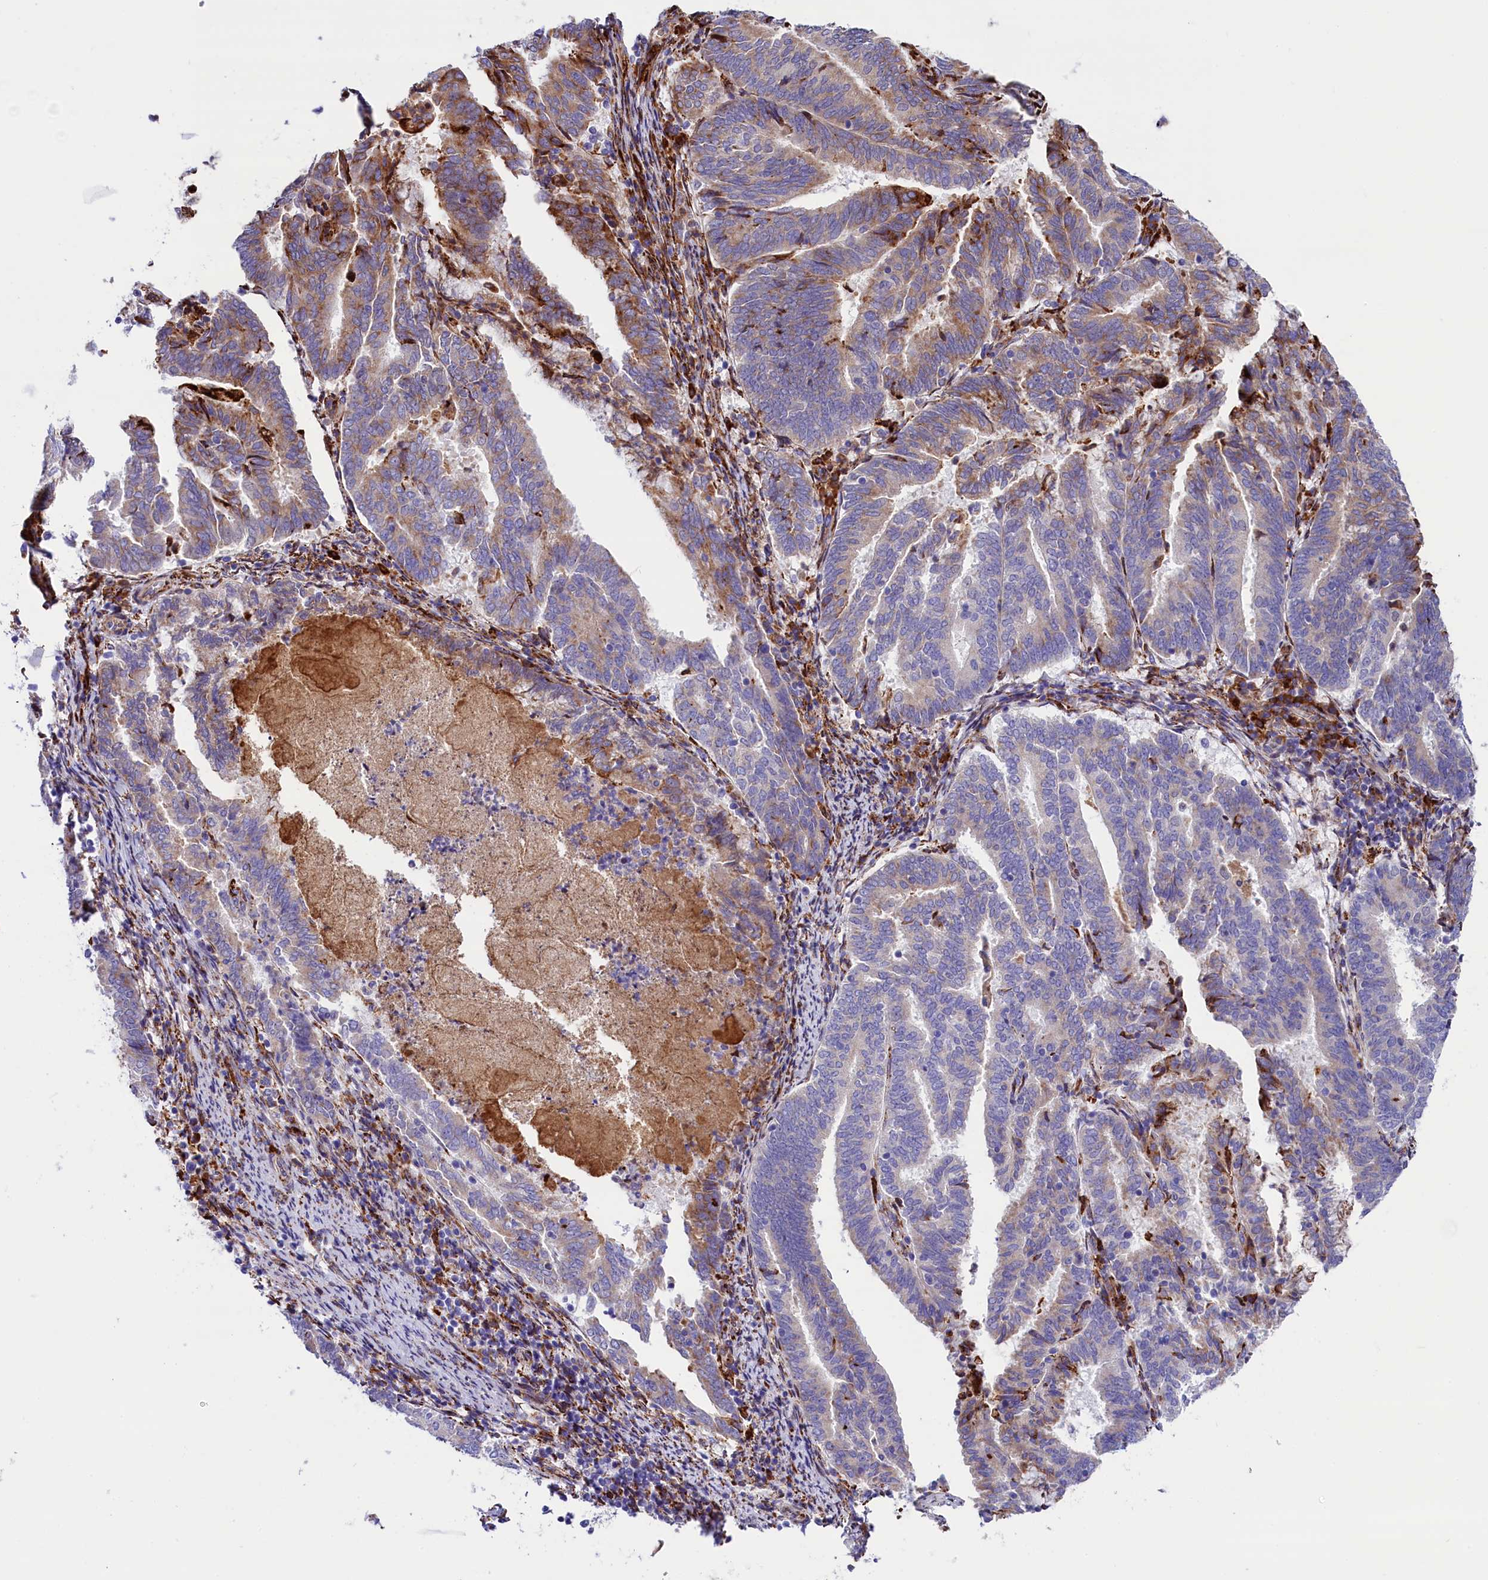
{"staining": {"intensity": "moderate", "quantity": "<25%", "location": "cytoplasmic/membranous"}, "tissue": "endometrial cancer", "cell_type": "Tumor cells", "image_type": "cancer", "snomed": [{"axis": "morphology", "description": "Adenocarcinoma, NOS"}, {"axis": "topography", "description": "Endometrium"}], "caption": "An immunohistochemistry micrograph of neoplastic tissue is shown. Protein staining in brown shows moderate cytoplasmic/membranous positivity in endometrial adenocarcinoma within tumor cells.", "gene": "CMTR2", "patient": {"sex": "female", "age": 80}}